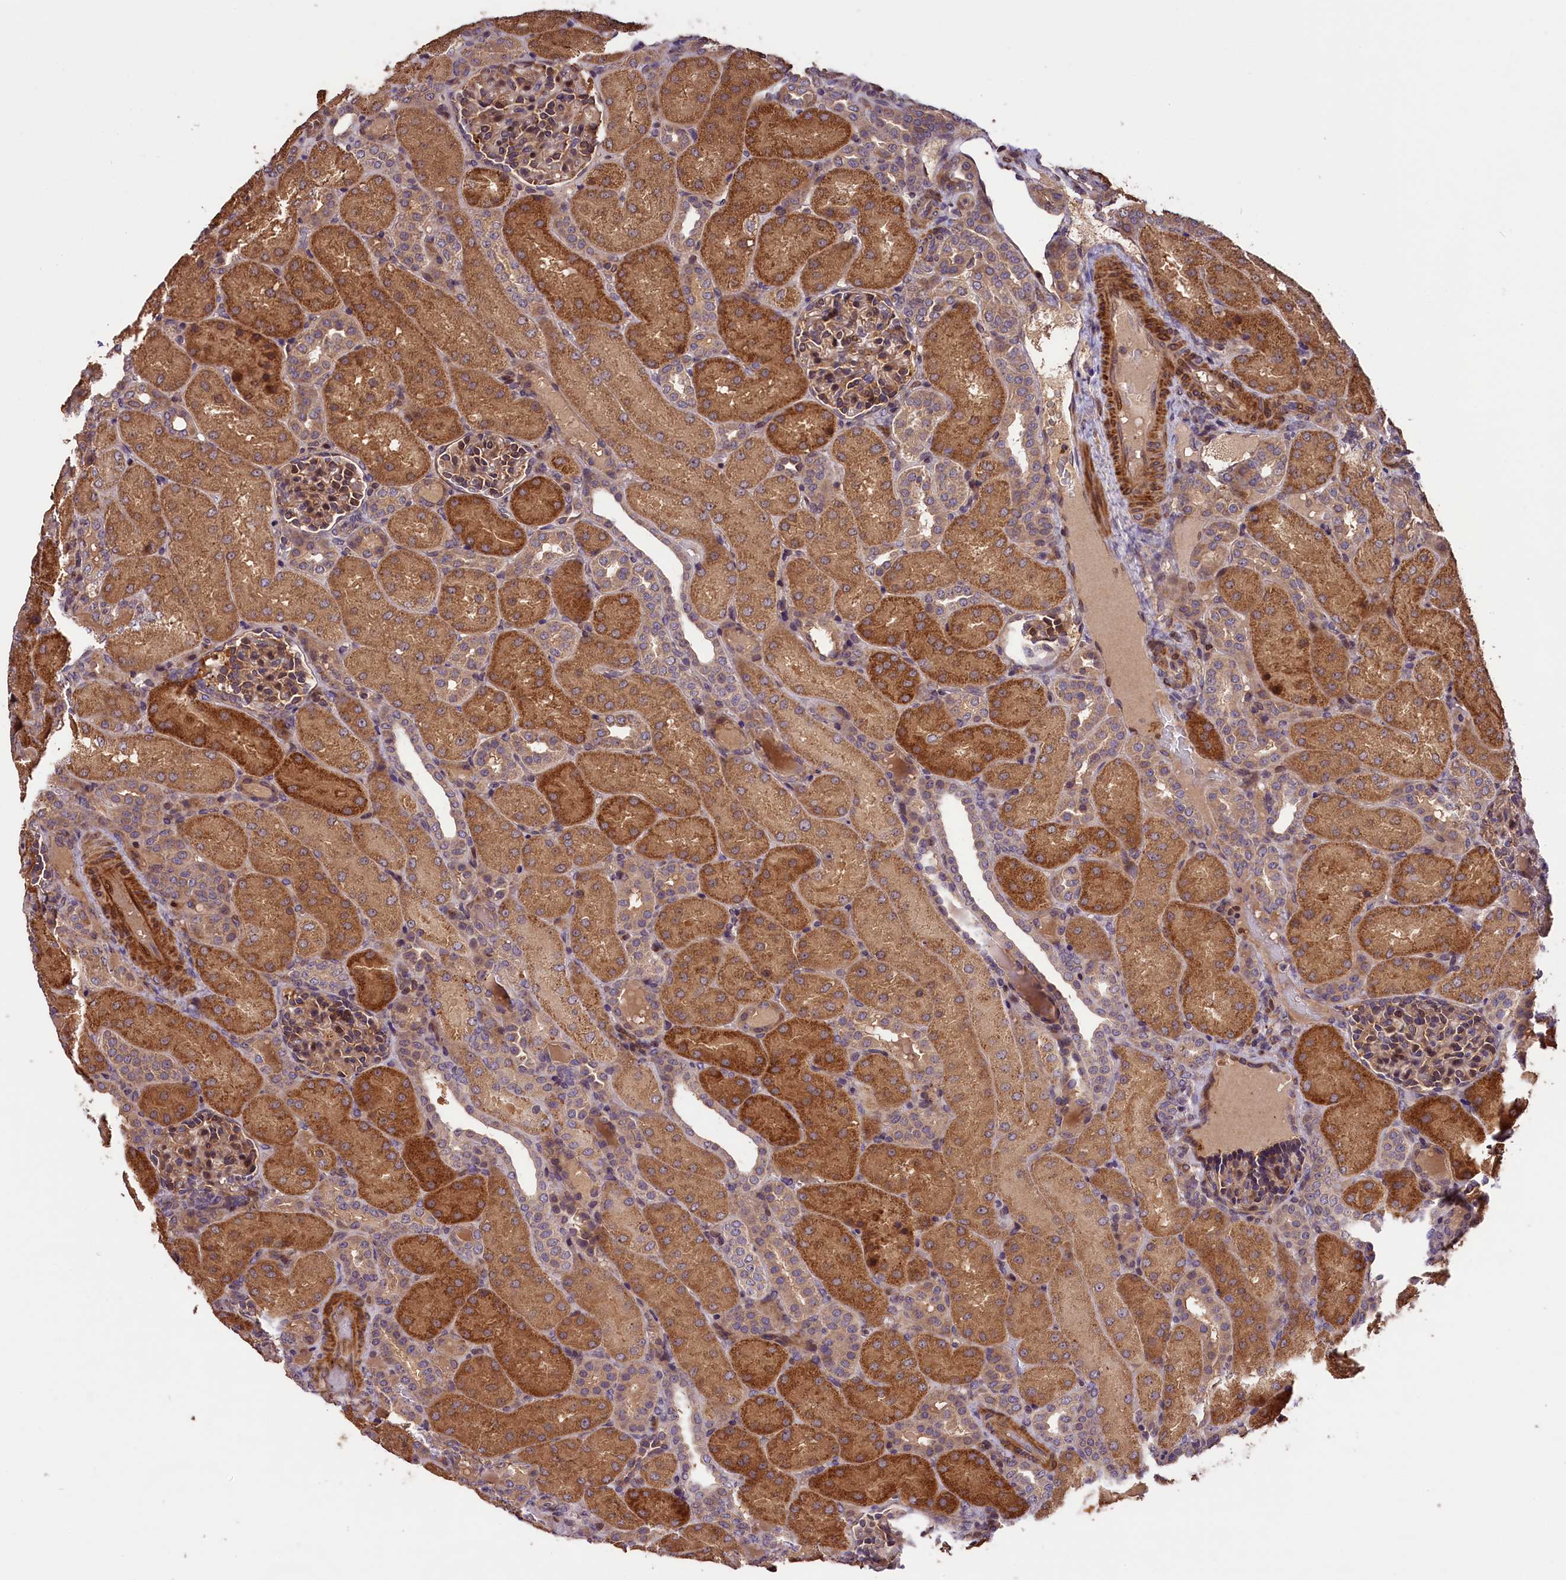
{"staining": {"intensity": "moderate", "quantity": "25%-75%", "location": "cytoplasmic/membranous"}, "tissue": "kidney", "cell_type": "Cells in glomeruli", "image_type": "normal", "snomed": [{"axis": "morphology", "description": "Normal tissue, NOS"}, {"axis": "topography", "description": "Kidney"}], "caption": "An immunohistochemistry histopathology image of unremarkable tissue is shown. Protein staining in brown highlights moderate cytoplasmic/membranous positivity in kidney within cells in glomeruli. The protein is stained brown, and the nuclei are stained in blue (DAB (3,3'-diaminobenzidine) IHC with brightfield microscopy, high magnification).", "gene": "DNAJB9", "patient": {"sex": "male", "age": 1}}